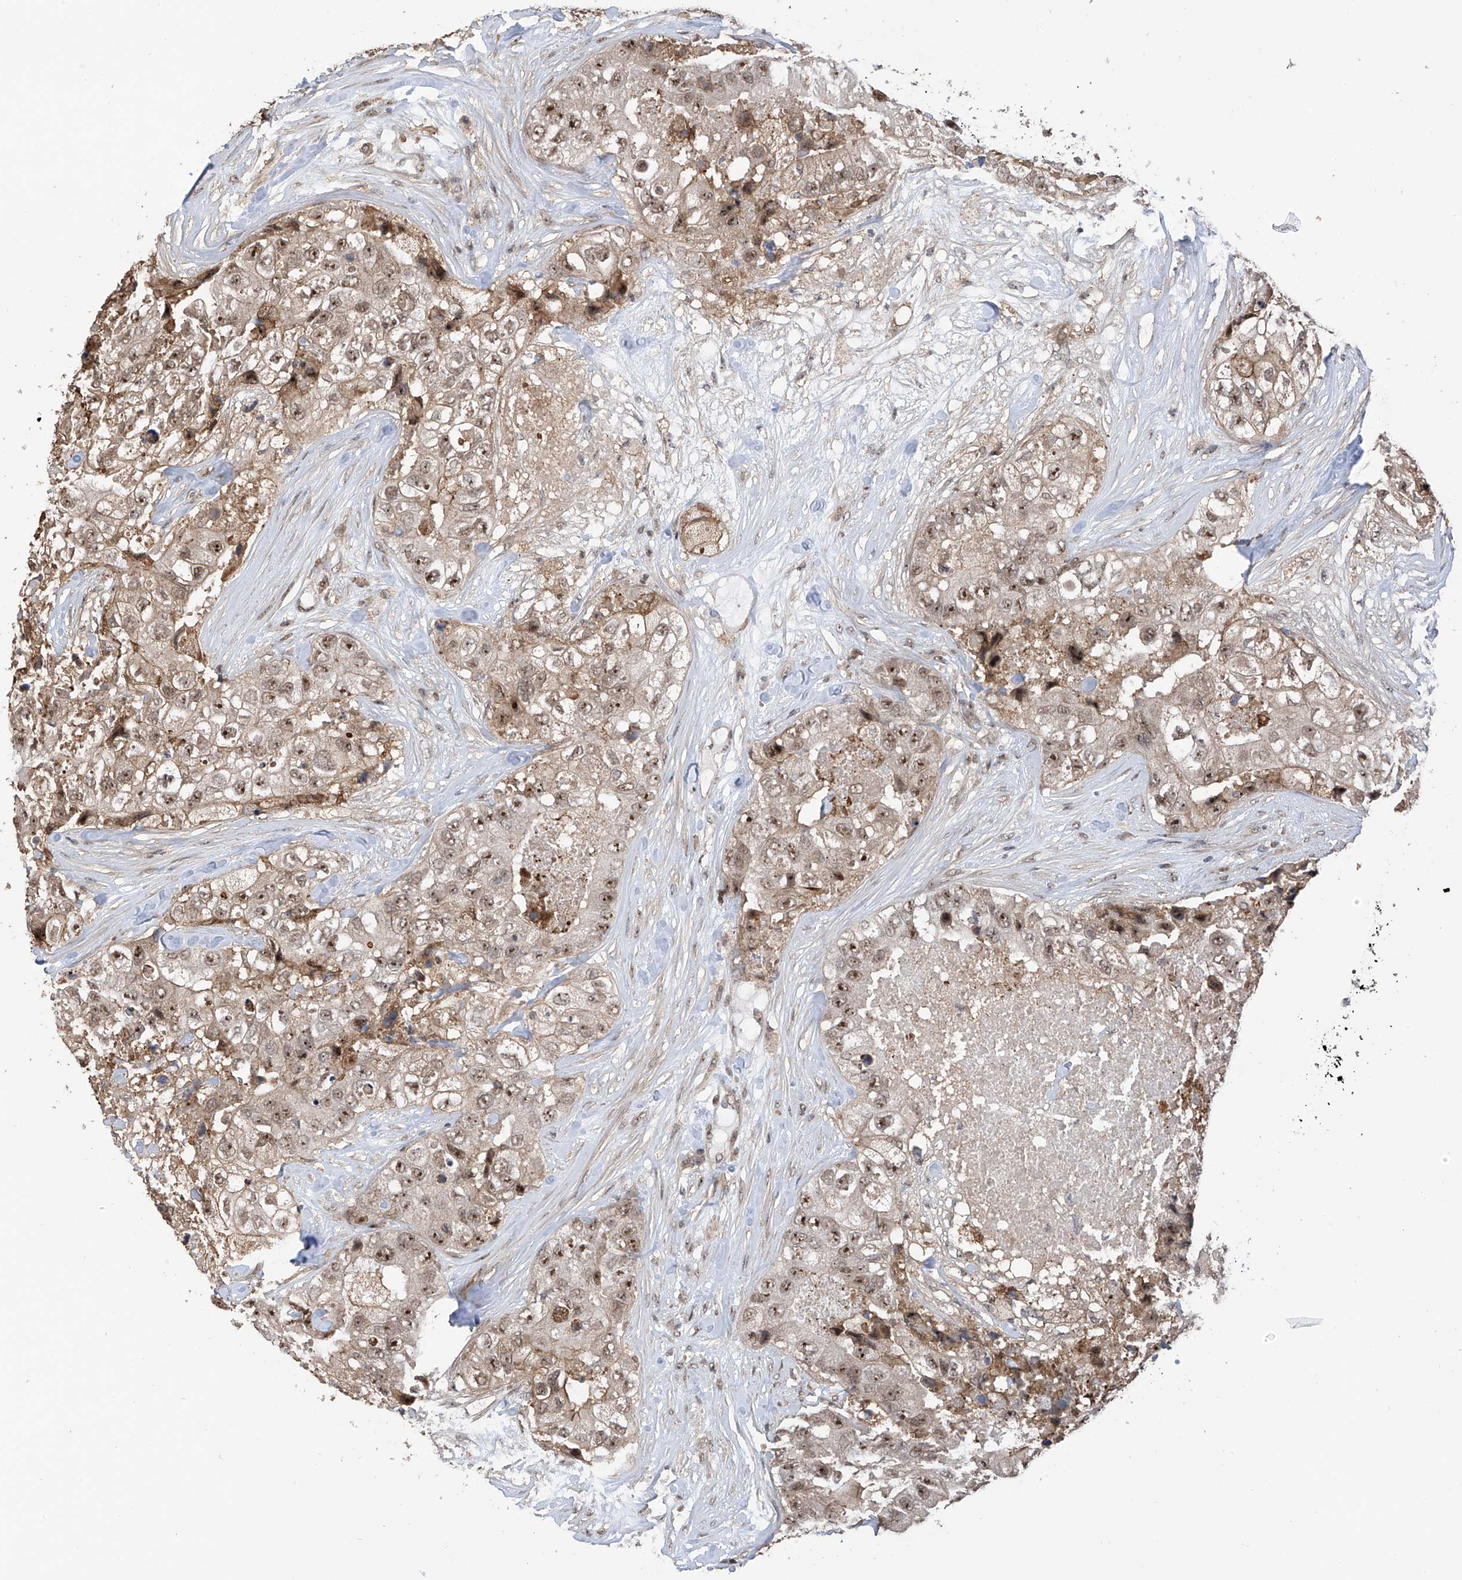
{"staining": {"intensity": "weak", "quantity": ">75%", "location": "cytoplasmic/membranous,nuclear"}, "tissue": "breast cancer", "cell_type": "Tumor cells", "image_type": "cancer", "snomed": [{"axis": "morphology", "description": "Duct carcinoma"}, {"axis": "topography", "description": "Breast"}], "caption": "A micrograph showing weak cytoplasmic/membranous and nuclear staining in about >75% of tumor cells in breast infiltrating ductal carcinoma, as visualized by brown immunohistochemical staining.", "gene": "C1orf131", "patient": {"sex": "female", "age": 62}}